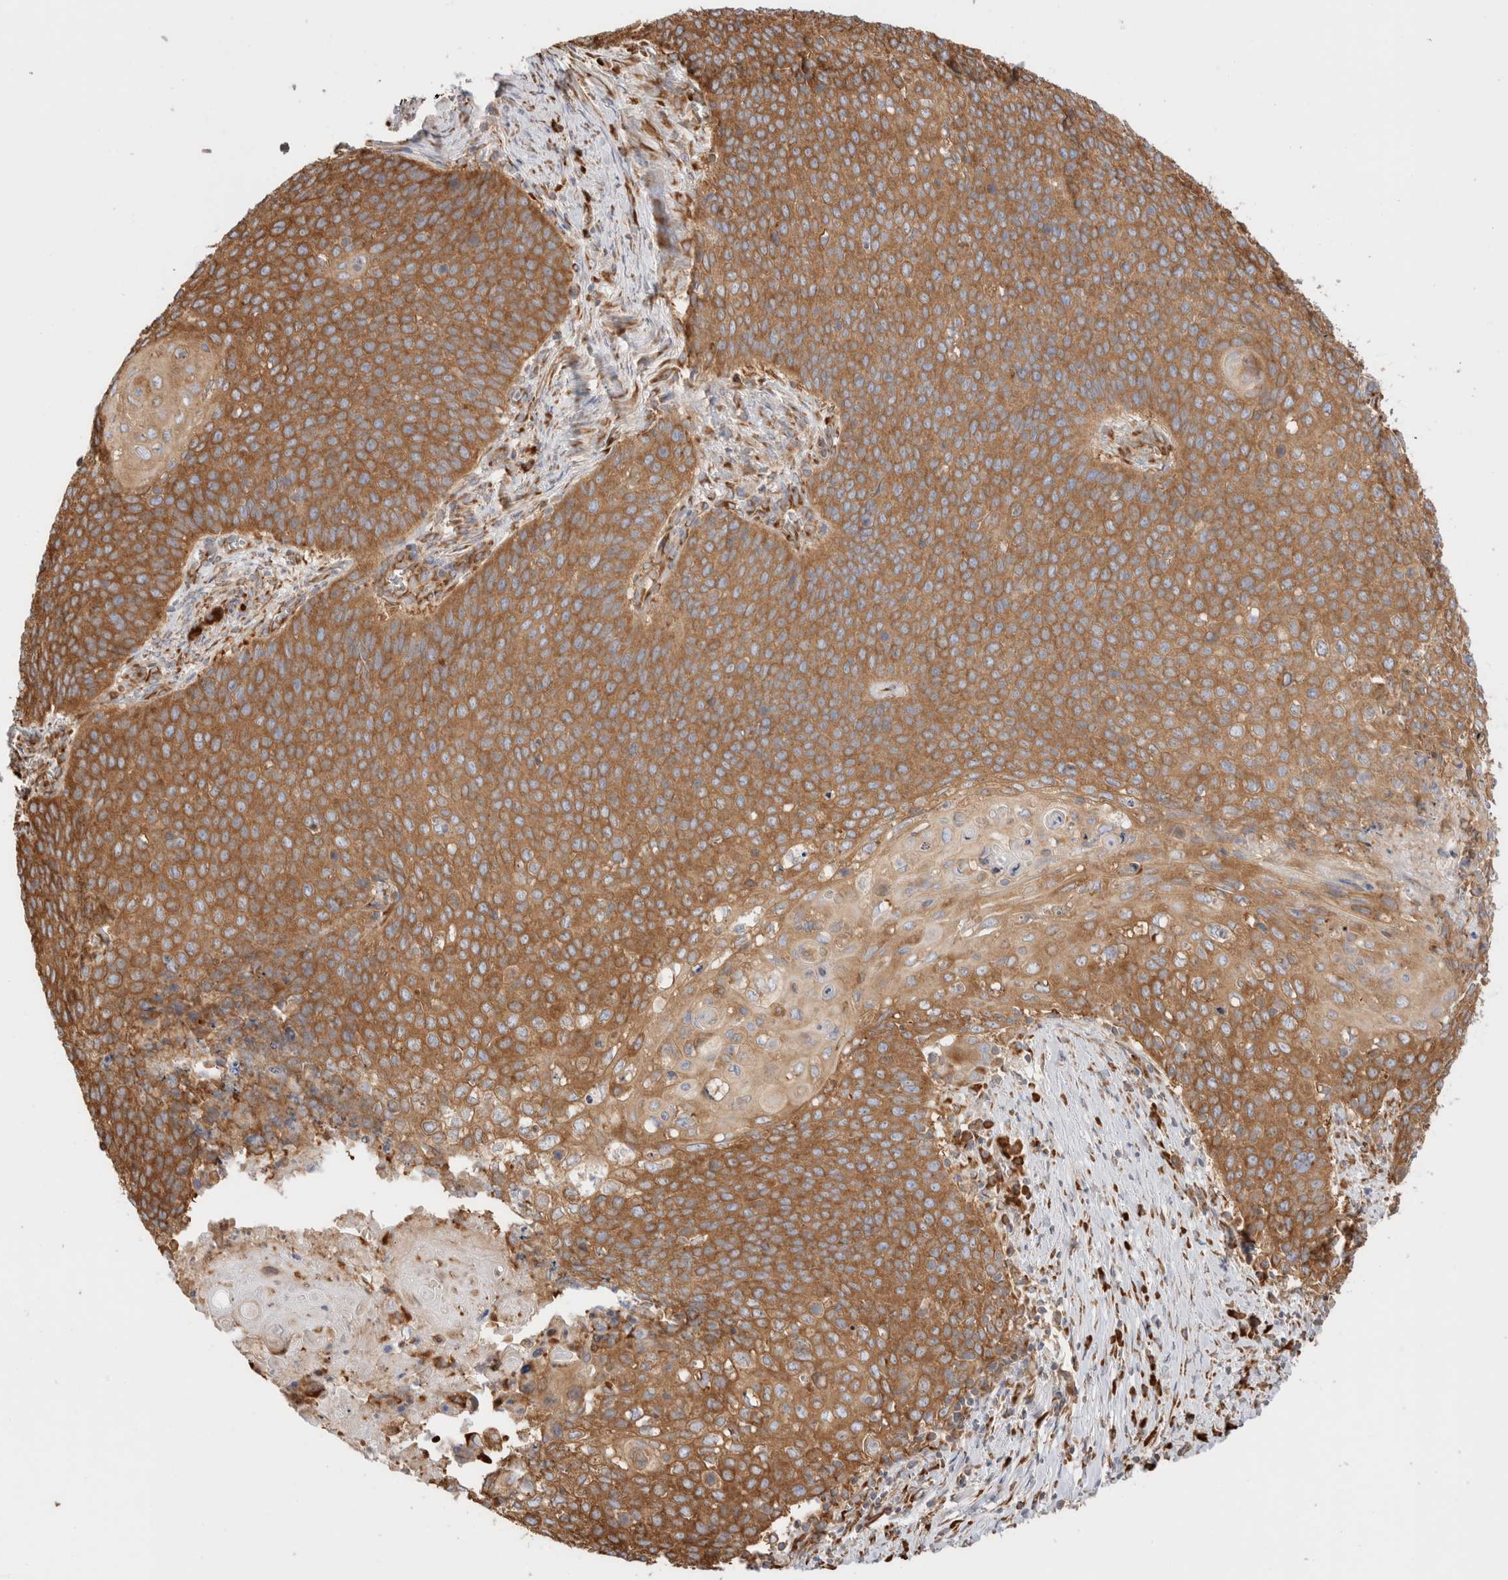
{"staining": {"intensity": "strong", "quantity": ">75%", "location": "cytoplasmic/membranous"}, "tissue": "cervical cancer", "cell_type": "Tumor cells", "image_type": "cancer", "snomed": [{"axis": "morphology", "description": "Squamous cell carcinoma, NOS"}, {"axis": "topography", "description": "Cervix"}], "caption": "Protein staining of cervical cancer (squamous cell carcinoma) tissue shows strong cytoplasmic/membranous staining in about >75% of tumor cells. (brown staining indicates protein expression, while blue staining denotes nuclei).", "gene": "ZC2HC1A", "patient": {"sex": "female", "age": 39}}